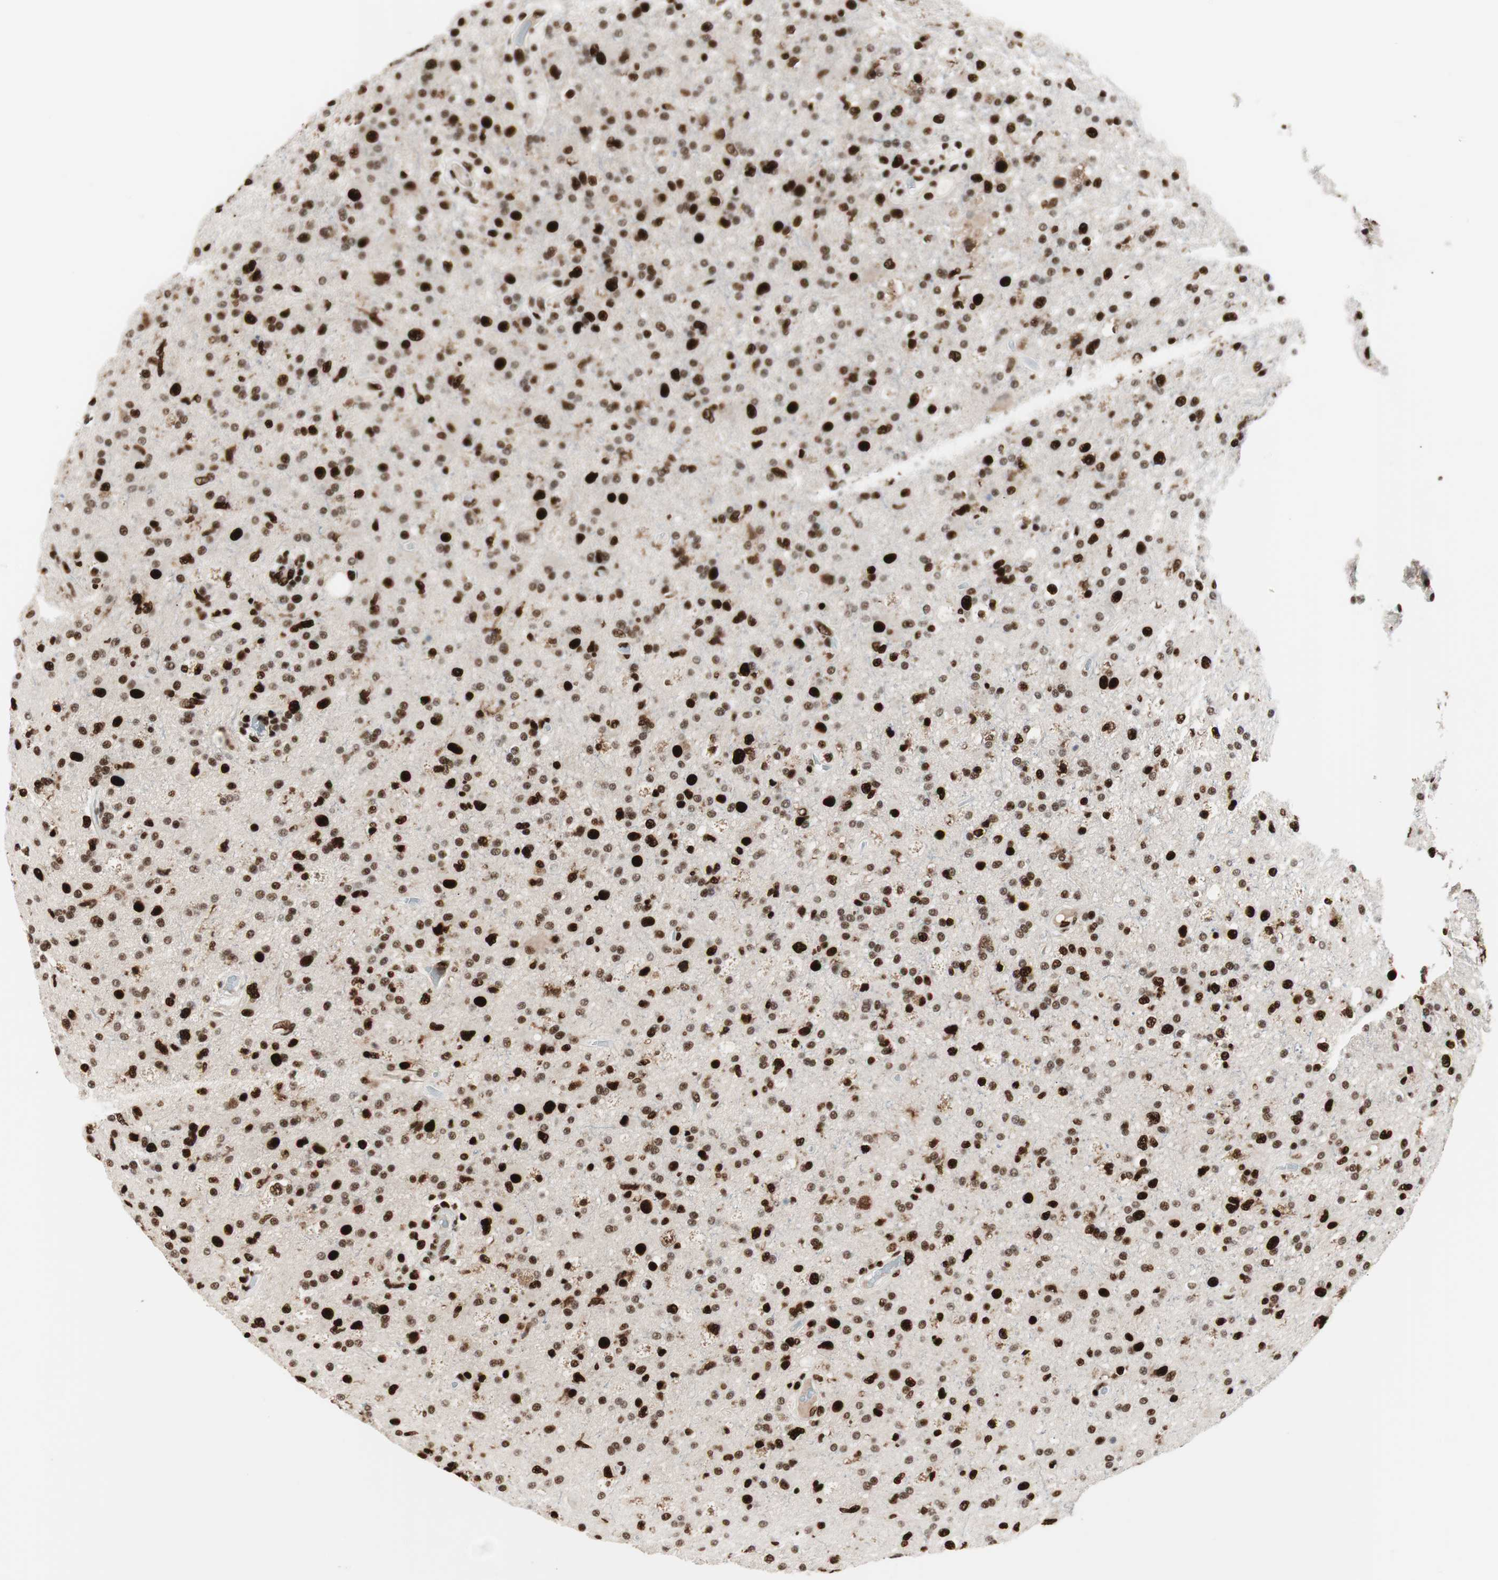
{"staining": {"intensity": "strong", "quantity": ">75%", "location": "nuclear"}, "tissue": "glioma", "cell_type": "Tumor cells", "image_type": "cancer", "snomed": [{"axis": "morphology", "description": "Glioma, malignant, High grade"}, {"axis": "topography", "description": "Brain"}], "caption": "Strong nuclear protein staining is appreciated in about >75% of tumor cells in malignant high-grade glioma.", "gene": "PSME3", "patient": {"sex": "male", "age": 33}}